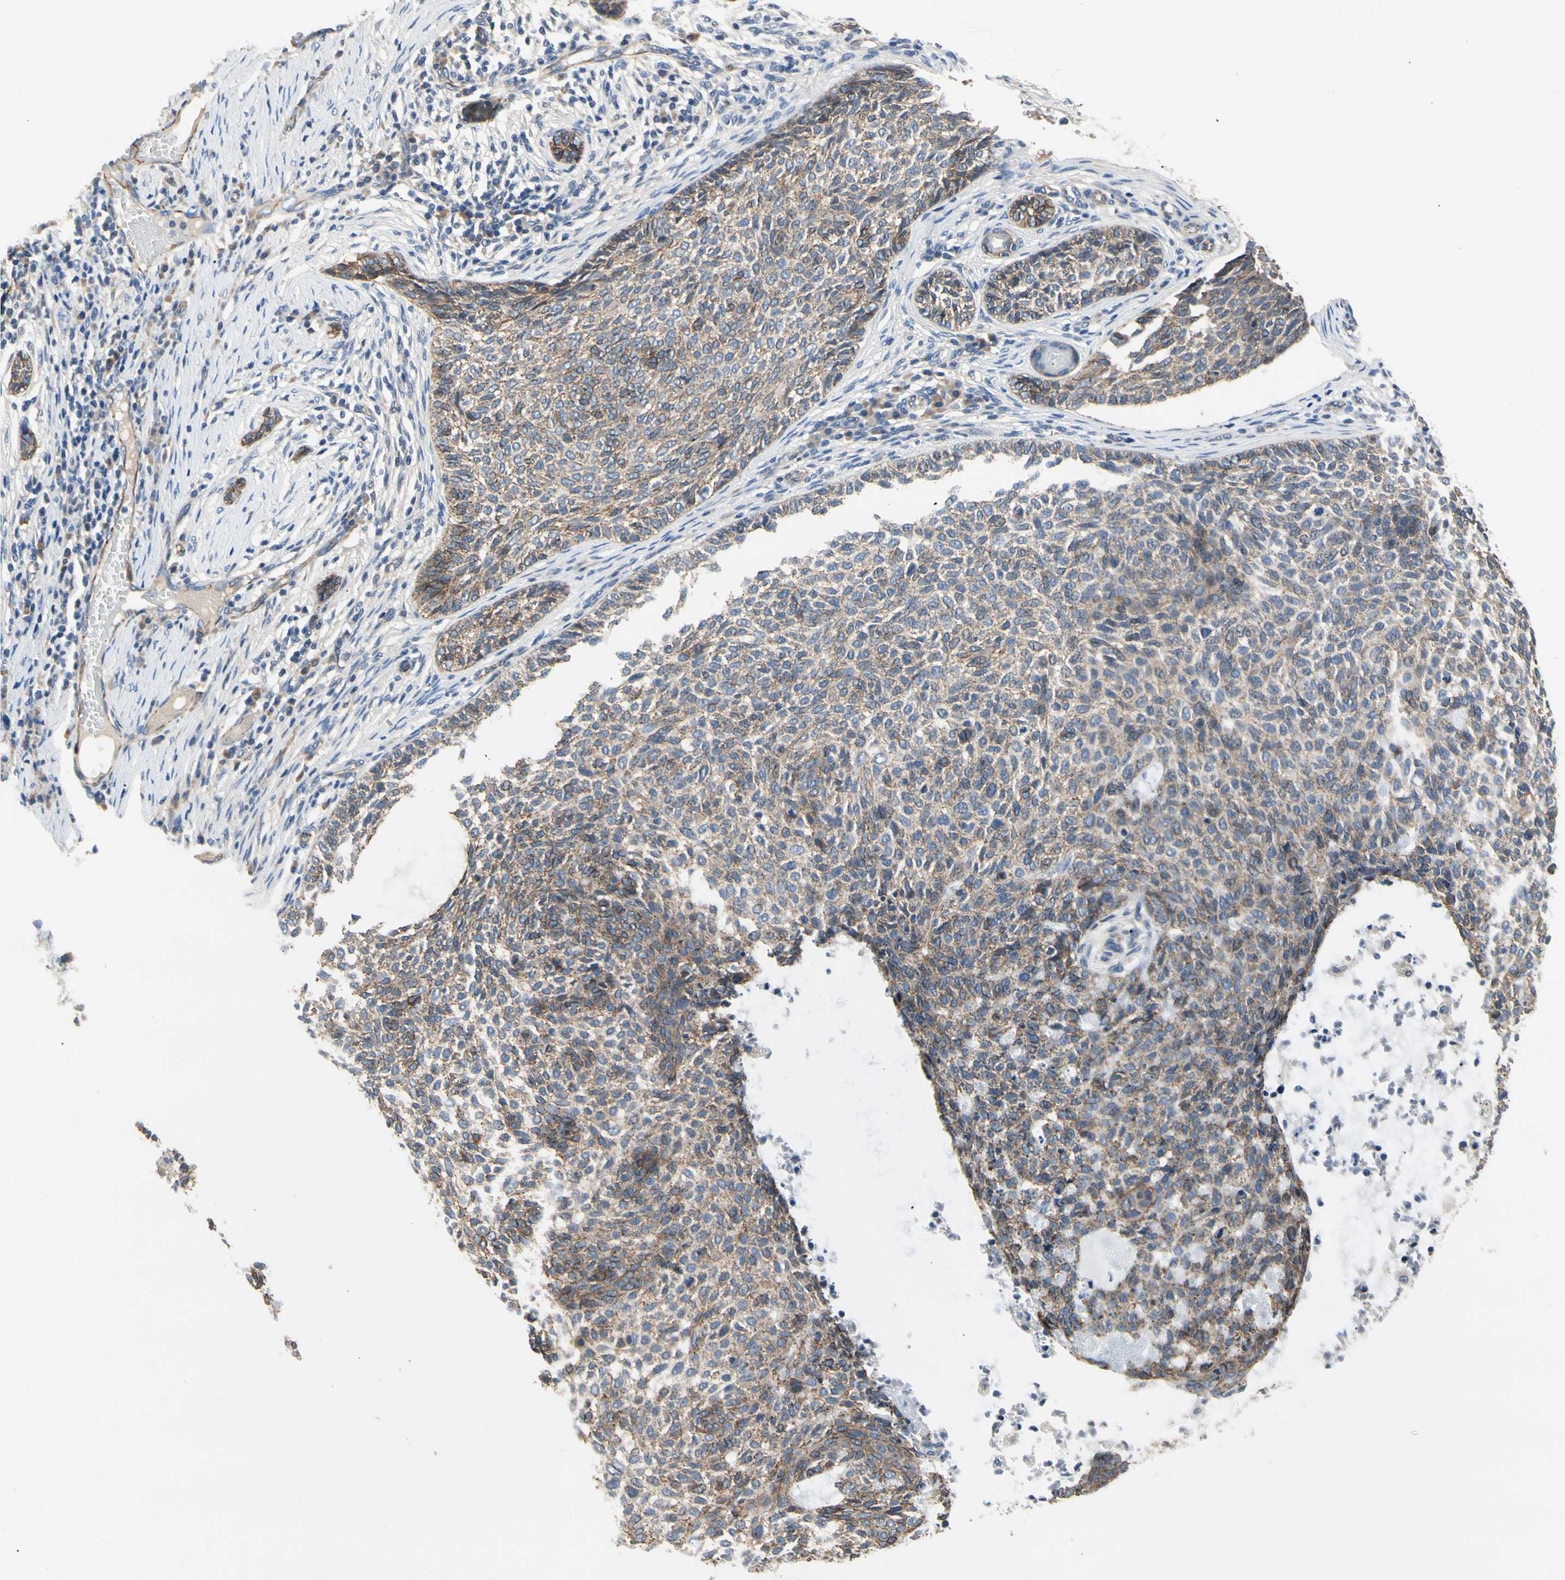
{"staining": {"intensity": "moderate", "quantity": "25%-75%", "location": "cytoplasmic/membranous"}, "tissue": "skin cancer", "cell_type": "Tumor cells", "image_type": "cancer", "snomed": [{"axis": "morphology", "description": "Basal cell carcinoma"}, {"axis": "topography", "description": "Skin"}], "caption": "Immunohistochemistry of human skin basal cell carcinoma exhibits medium levels of moderate cytoplasmic/membranous staining in about 25%-75% of tumor cells.", "gene": "LGR6", "patient": {"sex": "male", "age": 87}}